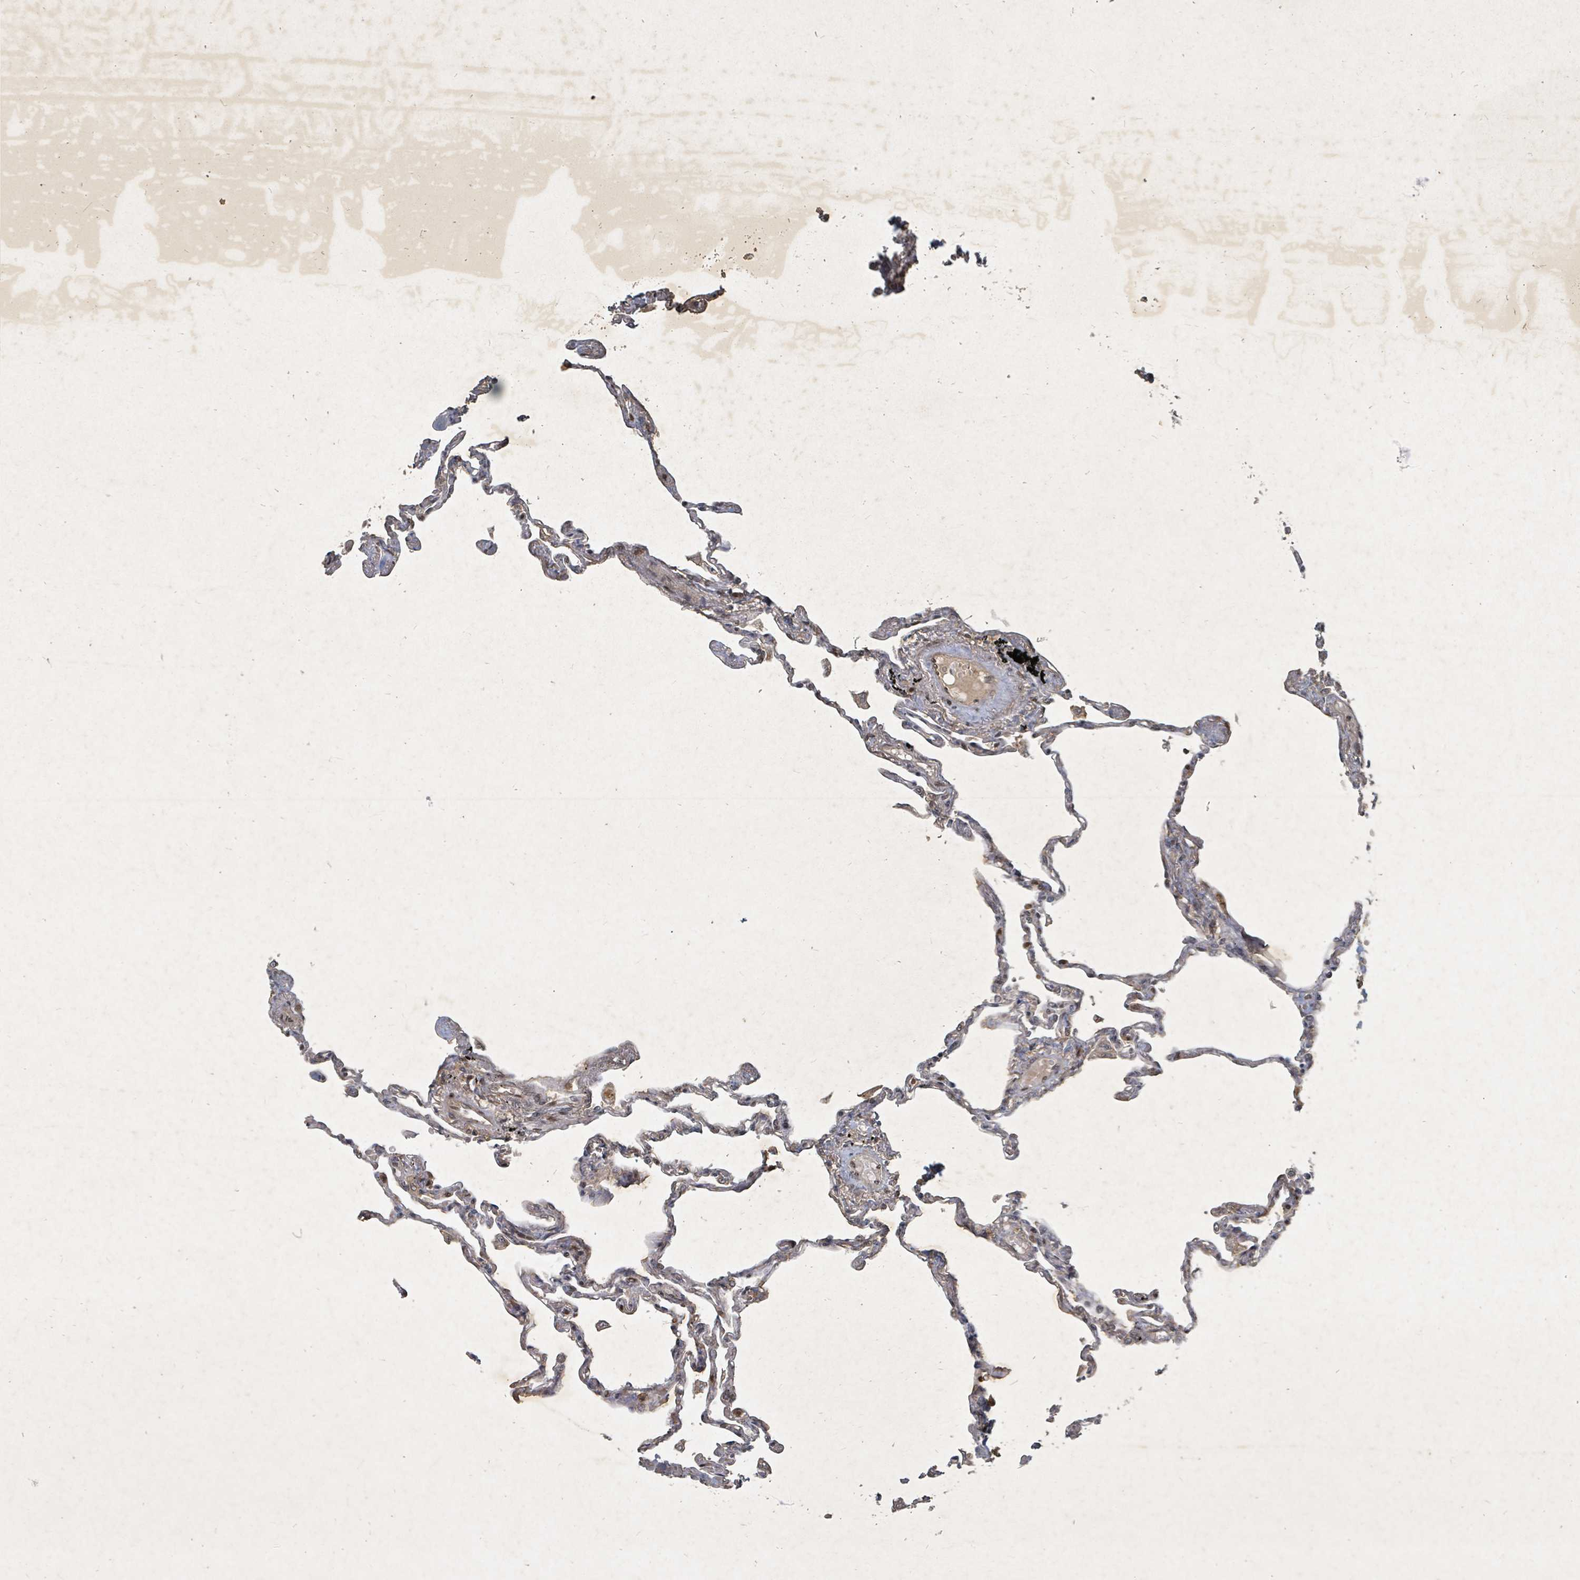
{"staining": {"intensity": "negative", "quantity": "none", "location": "none"}, "tissue": "lung", "cell_type": "Alveolar cells", "image_type": "normal", "snomed": [{"axis": "morphology", "description": "Normal tissue, NOS"}, {"axis": "topography", "description": "Lung"}], "caption": "IHC image of normal lung stained for a protein (brown), which exhibits no staining in alveolar cells.", "gene": "KDM4E", "patient": {"sex": "female", "age": 67}}